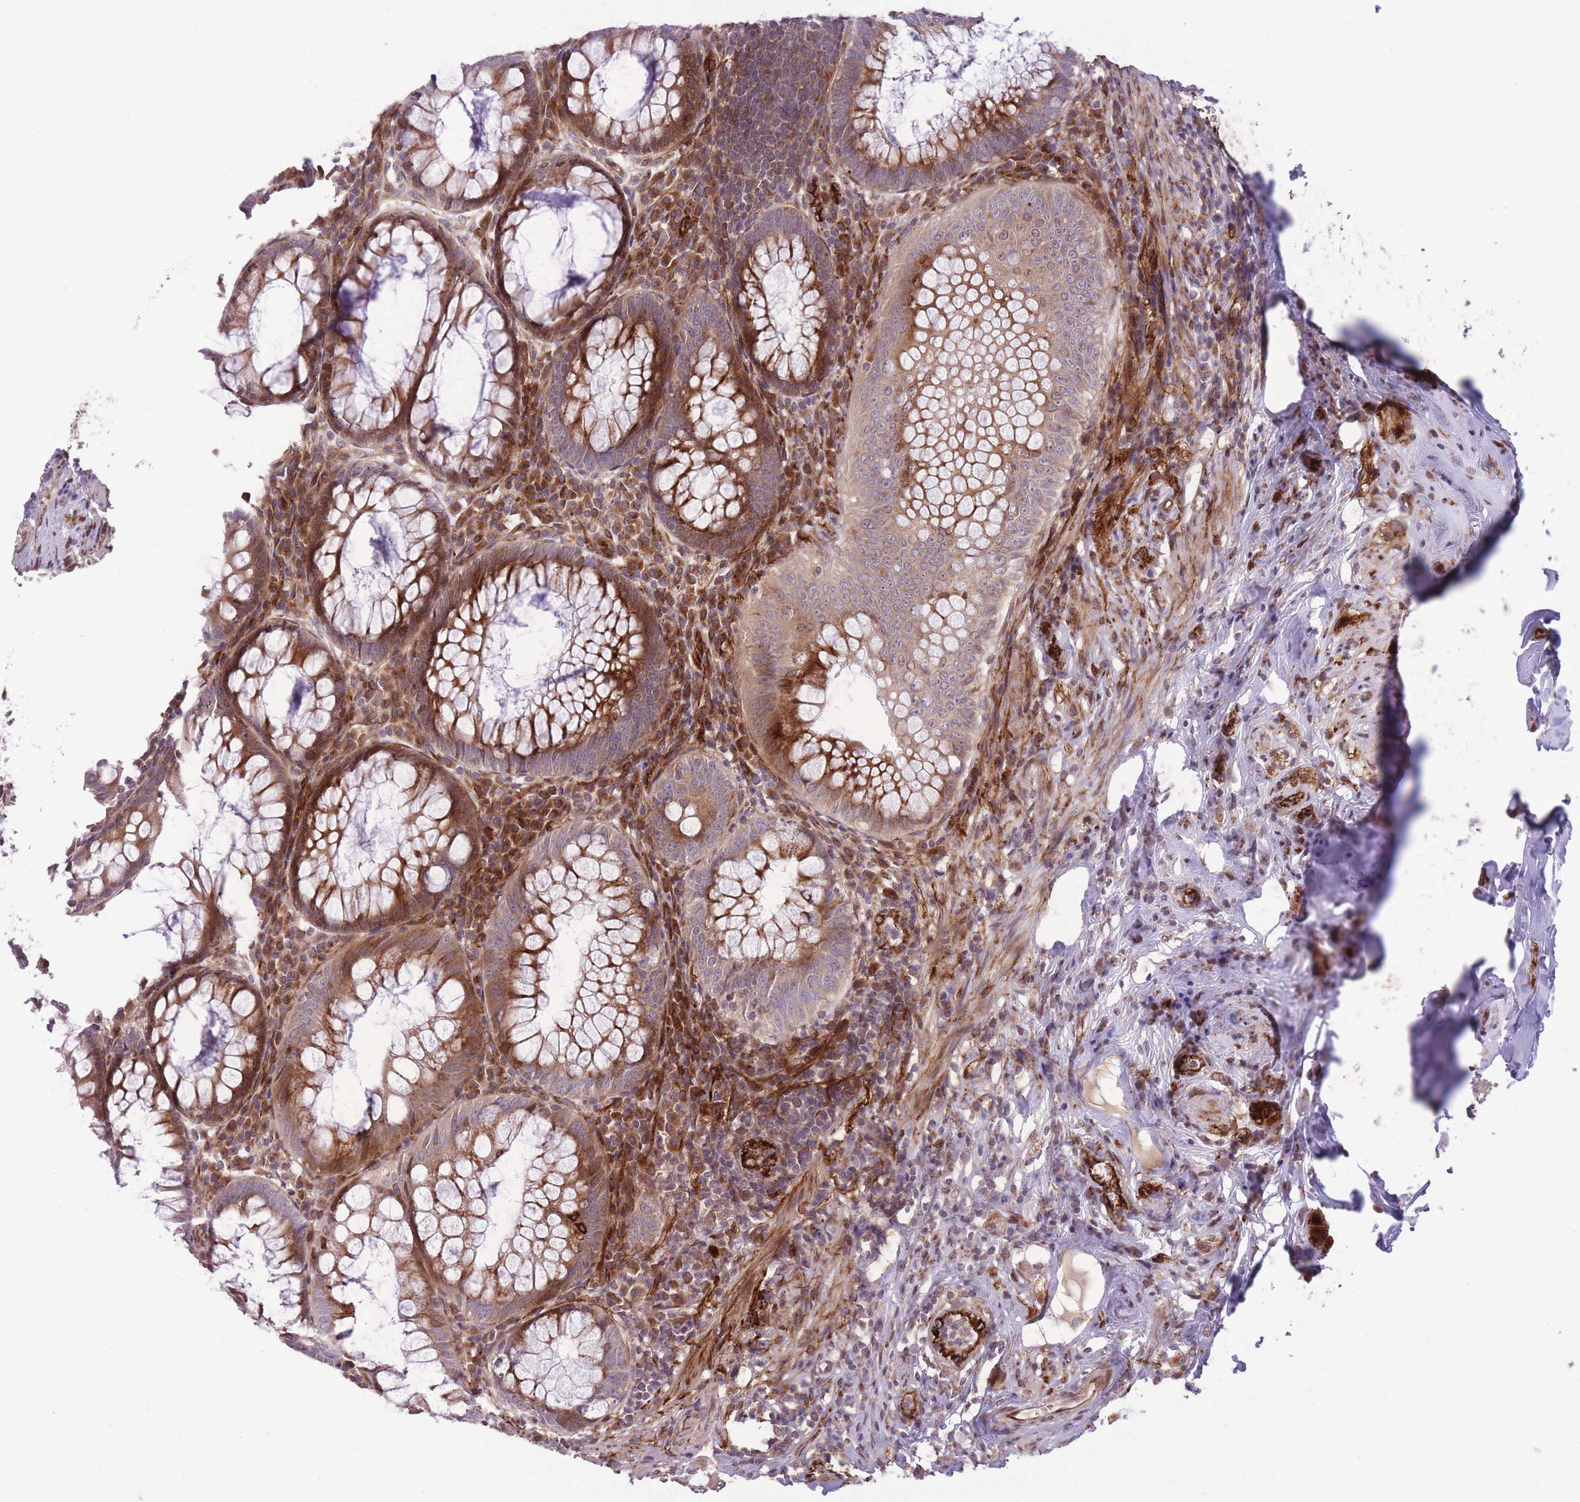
{"staining": {"intensity": "moderate", "quantity": ">75%", "location": "cytoplasmic/membranous"}, "tissue": "appendix", "cell_type": "Glandular cells", "image_type": "normal", "snomed": [{"axis": "morphology", "description": "Normal tissue, NOS"}, {"axis": "topography", "description": "Appendix"}], "caption": "This image demonstrates benign appendix stained with immunohistochemistry (IHC) to label a protein in brown. The cytoplasmic/membranous of glandular cells show moderate positivity for the protein. Nuclei are counter-stained blue.", "gene": "CISH", "patient": {"sex": "male", "age": 83}}